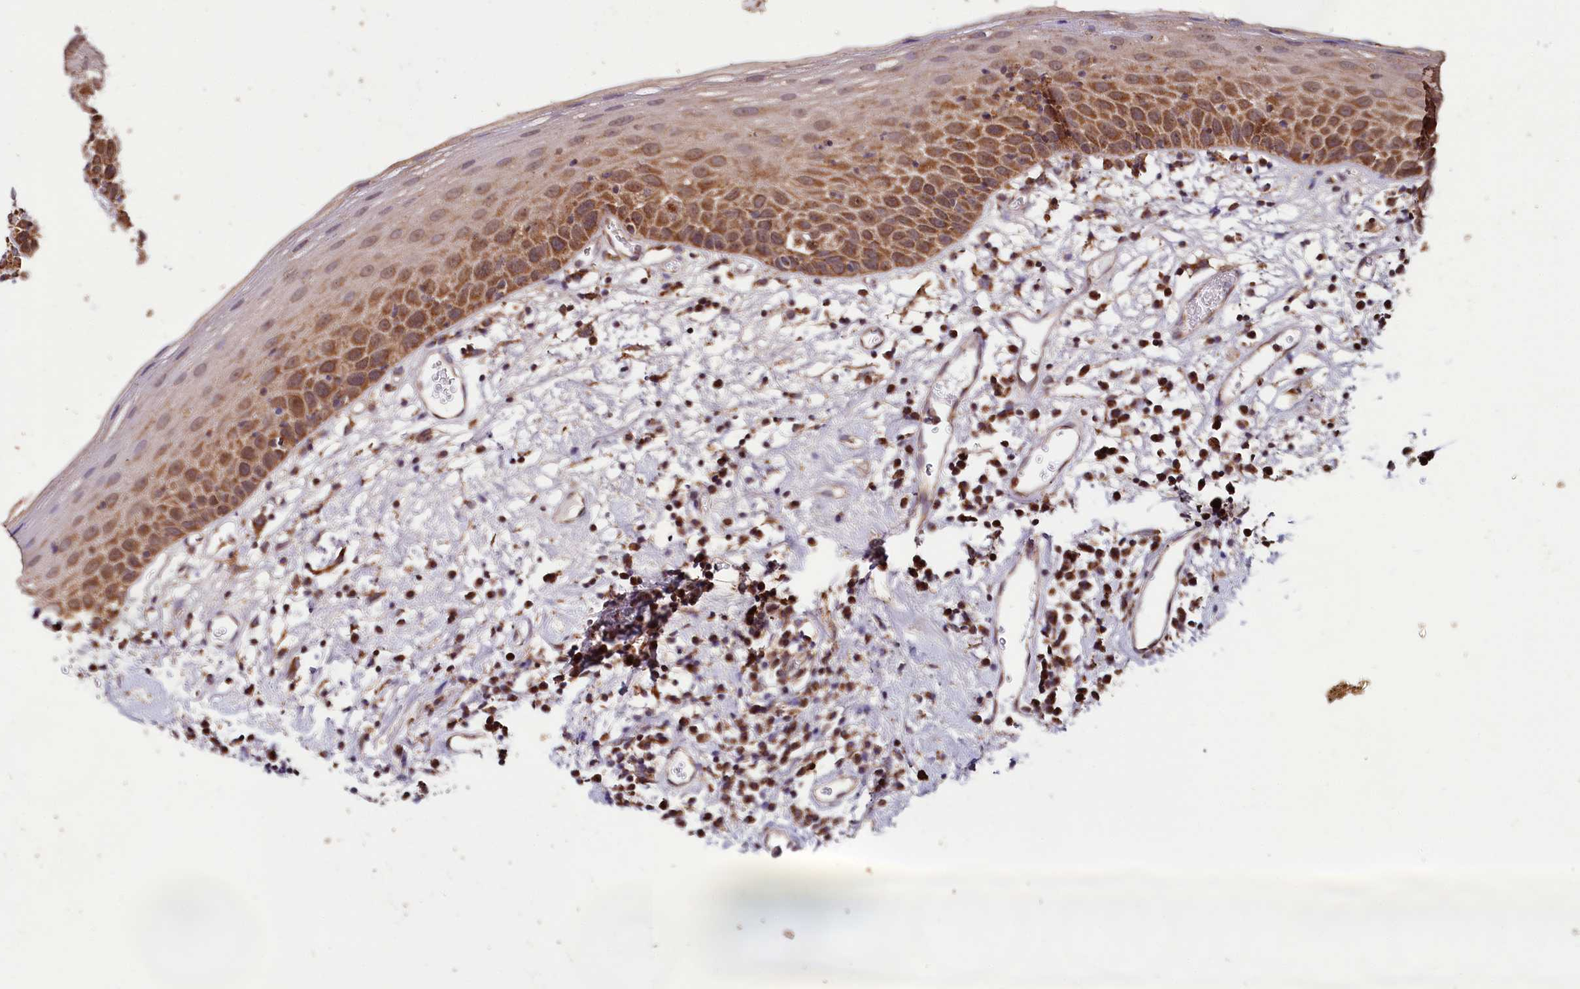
{"staining": {"intensity": "moderate", "quantity": "25%-75%", "location": "cytoplasmic/membranous"}, "tissue": "oral mucosa", "cell_type": "Squamous epithelial cells", "image_type": "normal", "snomed": [{"axis": "morphology", "description": "Normal tissue, NOS"}, {"axis": "topography", "description": "Oral tissue"}], "caption": "This image shows unremarkable oral mucosa stained with immunohistochemistry (IHC) to label a protein in brown. The cytoplasmic/membranous of squamous epithelial cells show moderate positivity for the protein. Nuclei are counter-stained blue.", "gene": "NUDT15", "patient": {"sex": "male", "age": 74}}